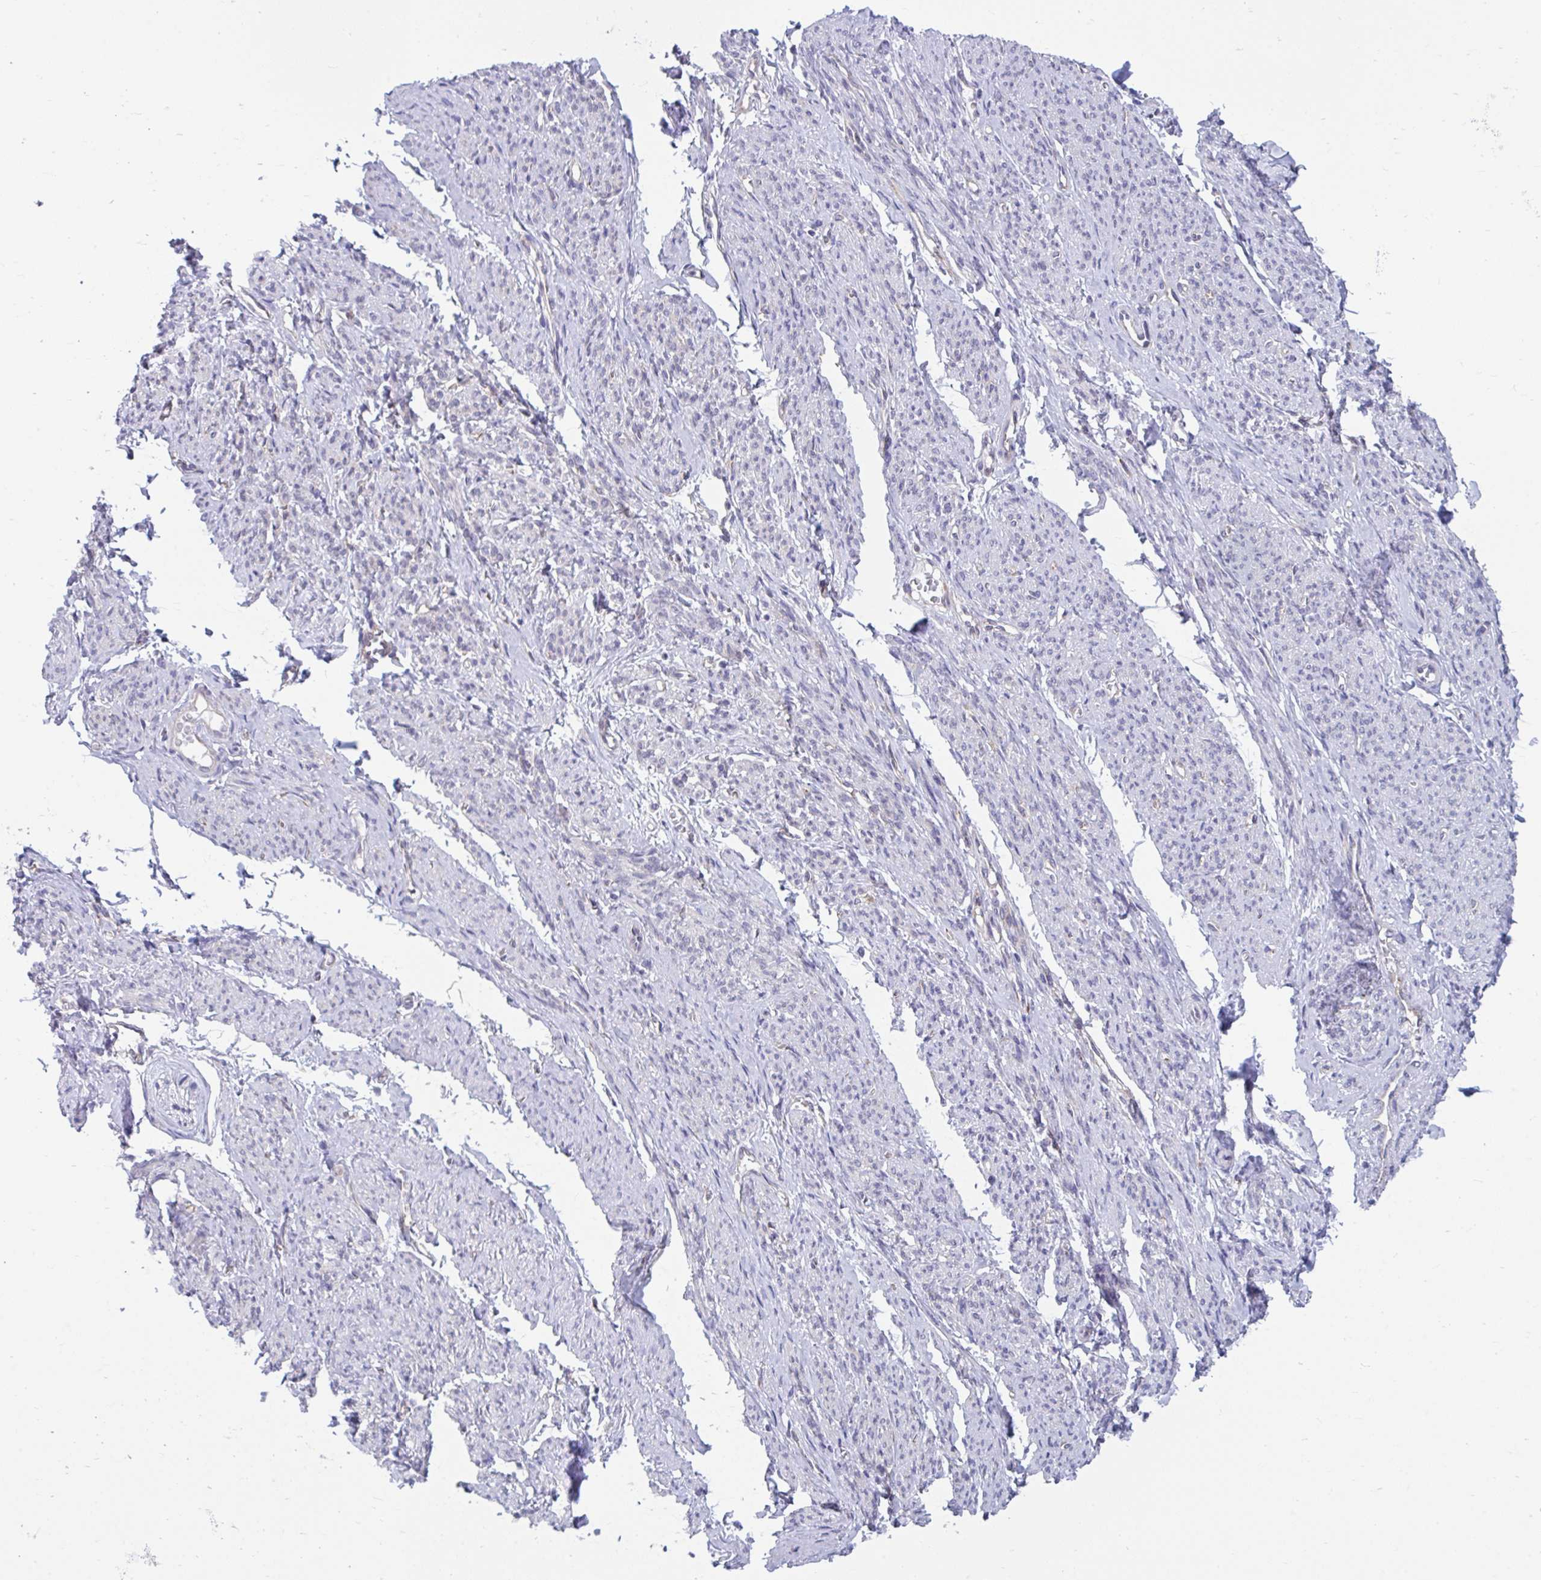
{"staining": {"intensity": "weak", "quantity": "<25%", "location": "nuclear"}, "tissue": "smooth muscle", "cell_type": "Smooth muscle cells", "image_type": "normal", "snomed": [{"axis": "morphology", "description": "Normal tissue, NOS"}, {"axis": "topography", "description": "Smooth muscle"}], "caption": "Smooth muscle cells are negative for protein expression in unremarkable human smooth muscle. The staining was performed using DAB (3,3'-diaminobenzidine) to visualize the protein expression in brown, while the nuclei were stained in blue with hematoxylin (Magnification: 20x).", "gene": "SELENON", "patient": {"sex": "female", "age": 65}}